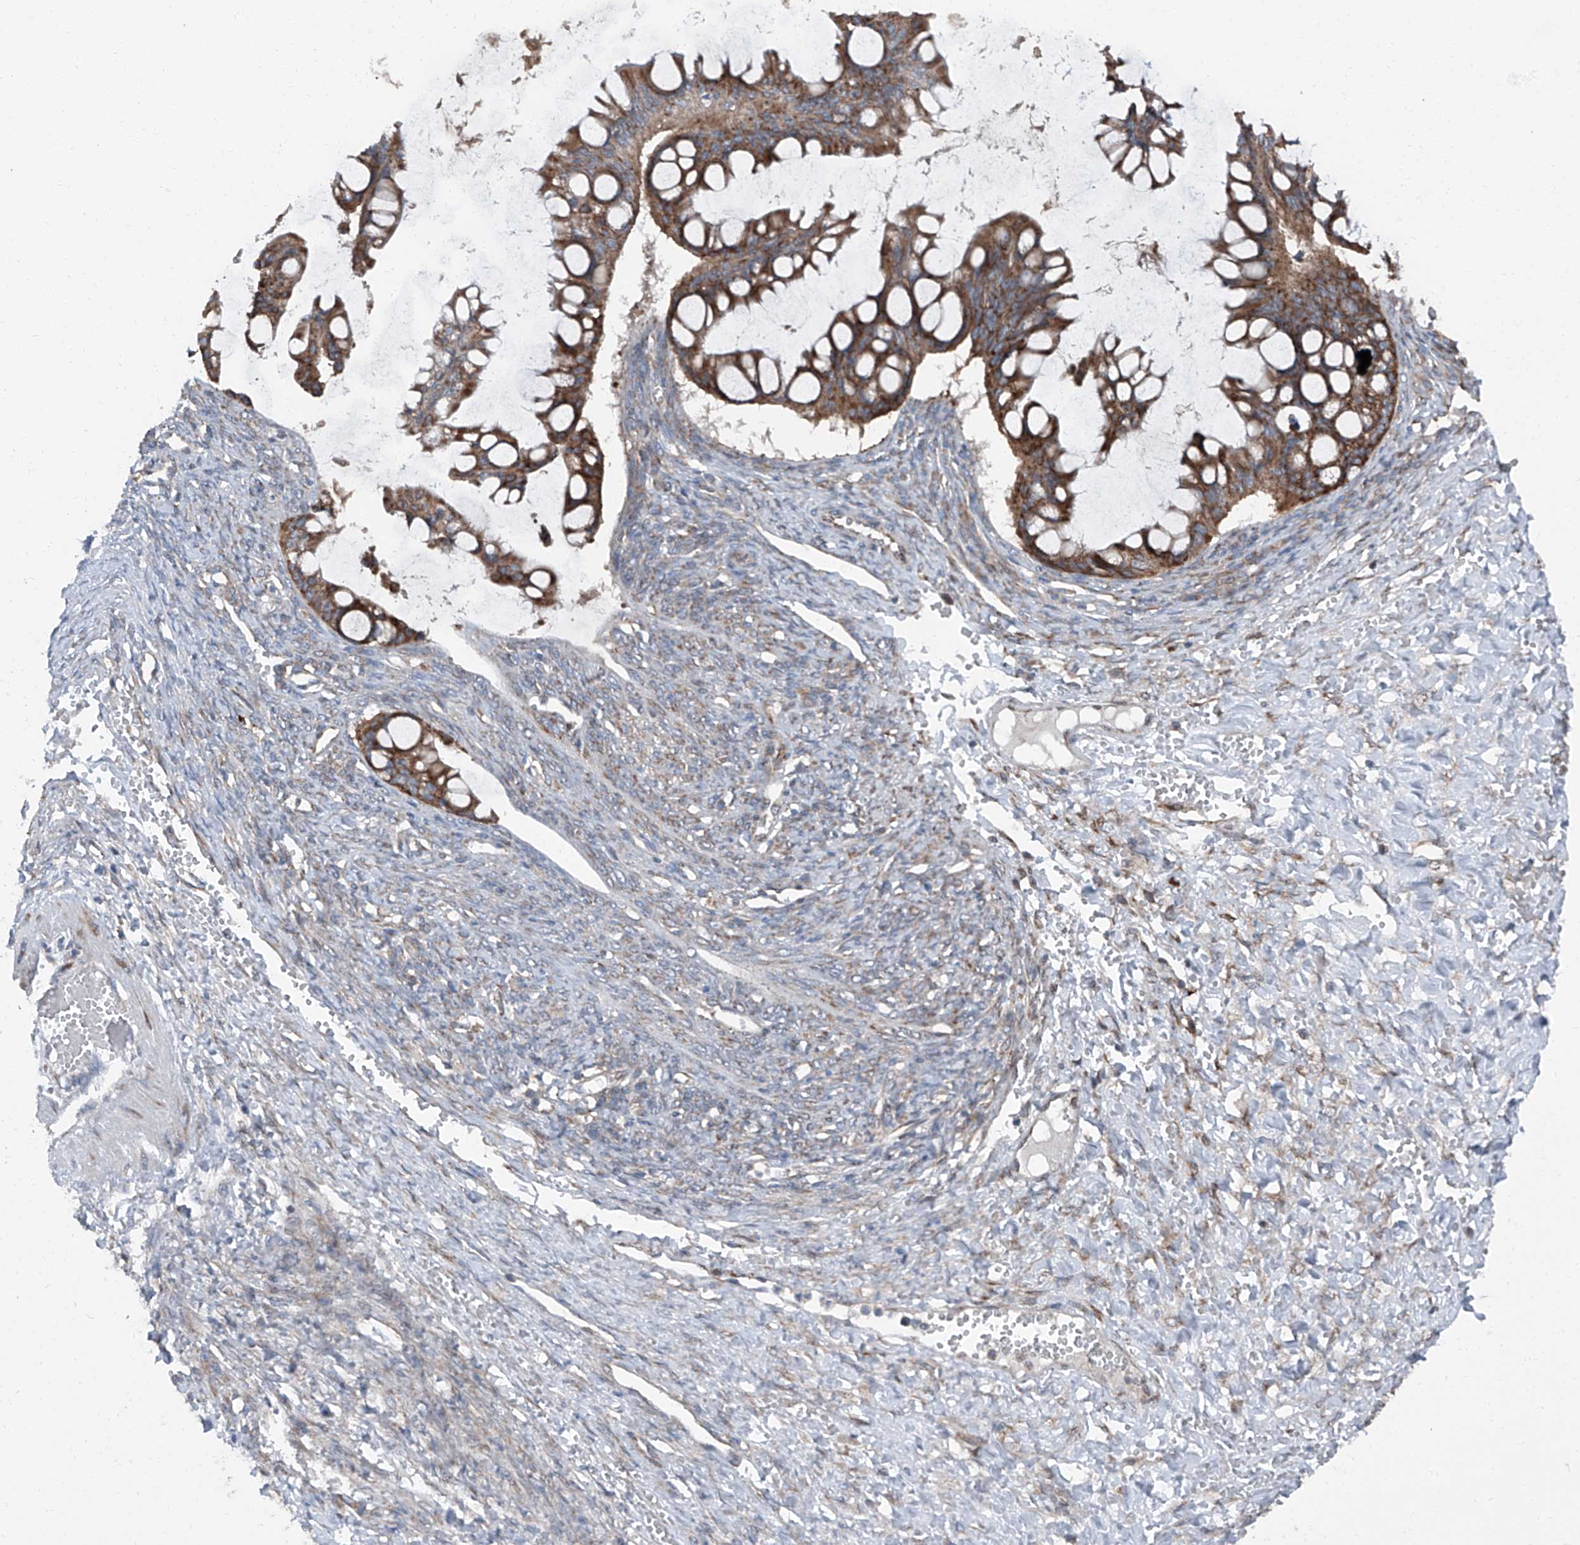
{"staining": {"intensity": "moderate", "quantity": ">75%", "location": "cytoplasmic/membranous"}, "tissue": "ovarian cancer", "cell_type": "Tumor cells", "image_type": "cancer", "snomed": [{"axis": "morphology", "description": "Cystadenocarcinoma, mucinous, NOS"}, {"axis": "topography", "description": "Ovary"}], "caption": "About >75% of tumor cells in human mucinous cystadenocarcinoma (ovarian) reveal moderate cytoplasmic/membranous protein expression as visualized by brown immunohistochemical staining.", "gene": "LIMK1", "patient": {"sex": "female", "age": 73}}